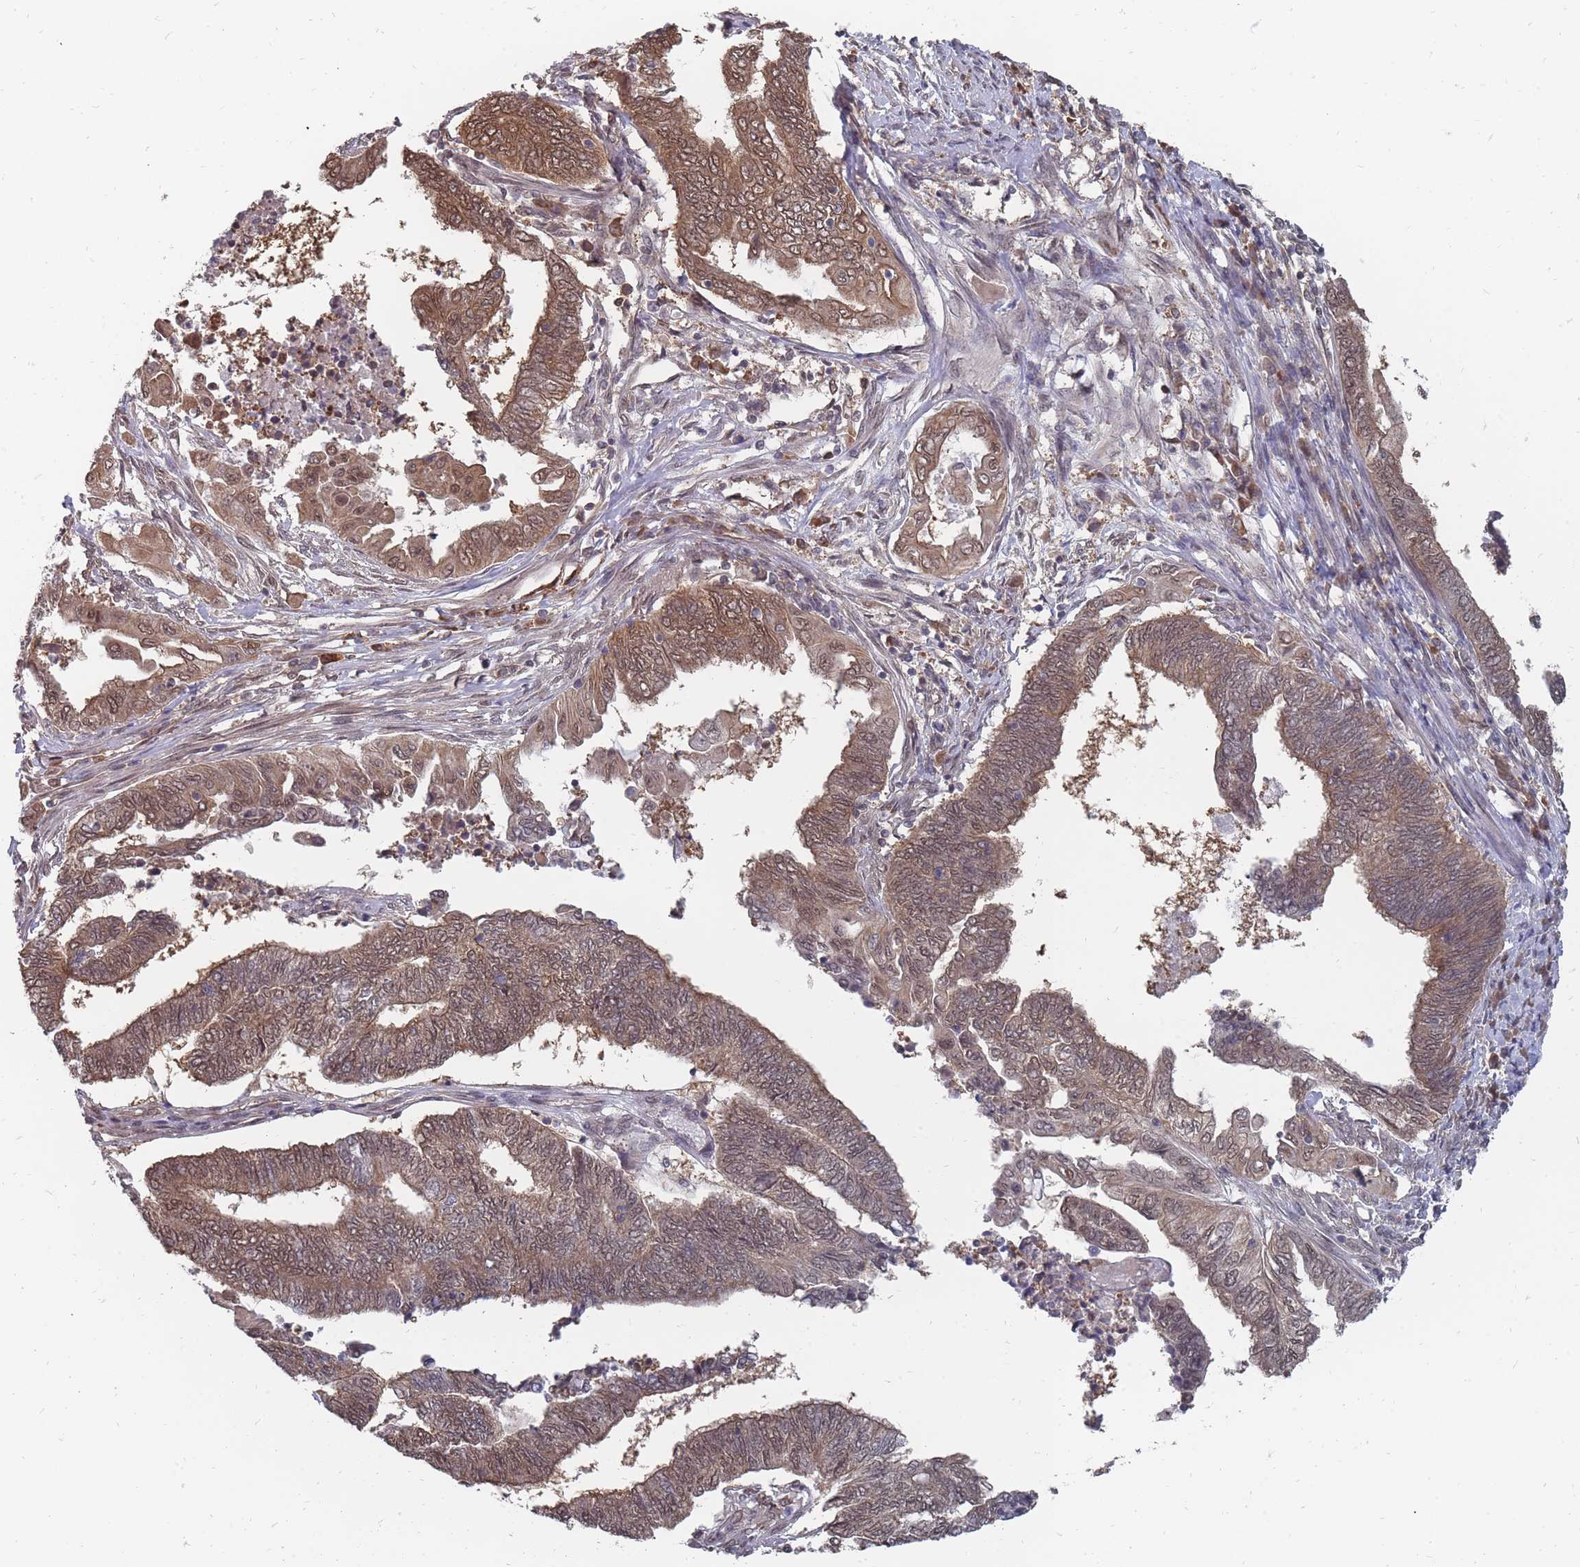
{"staining": {"intensity": "moderate", "quantity": ">75%", "location": "cytoplasmic/membranous,nuclear"}, "tissue": "endometrial cancer", "cell_type": "Tumor cells", "image_type": "cancer", "snomed": [{"axis": "morphology", "description": "Adenocarcinoma, NOS"}, {"axis": "topography", "description": "Uterus"}, {"axis": "topography", "description": "Endometrium"}], "caption": "About >75% of tumor cells in human endometrial cancer demonstrate moderate cytoplasmic/membranous and nuclear protein staining as visualized by brown immunohistochemical staining.", "gene": "NKD1", "patient": {"sex": "female", "age": 70}}